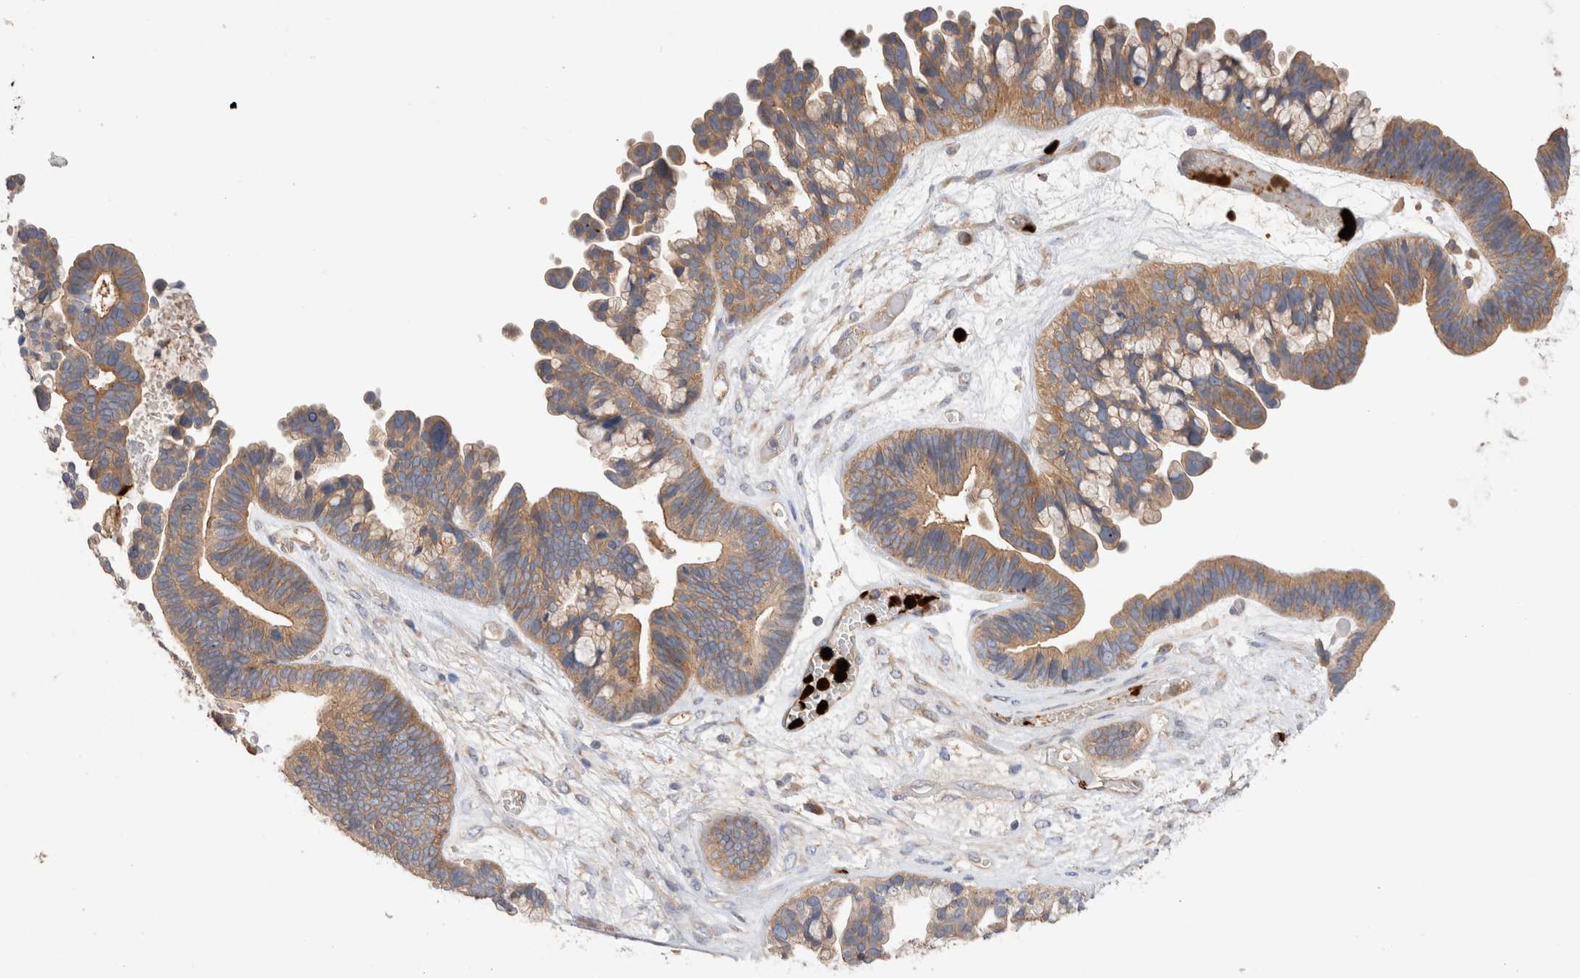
{"staining": {"intensity": "moderate", "quantity": ">75%", "location": "cytoplasmic/membranous"}, "tissue": "ovarian cancer", "cell_type": "Tumor cells", "image_type": "cancer", "snomed": [{"axis": "morphology", "description": "Cystadenocarcinoma, serous, NOS"}, {"axis": "topography", "description": "Ovary"}], "caption": "Immunohistochemistry (IHC) (DAB (3,3'-diaminobenzidine)) staining of human ovarian serous cystadenocarcinoma shows moderate cytoplasmic/membranous protein staining in approximately >75% of tumor cells.", "gene": "NXT2", "patient": {"sex": "female", "age": 56}}